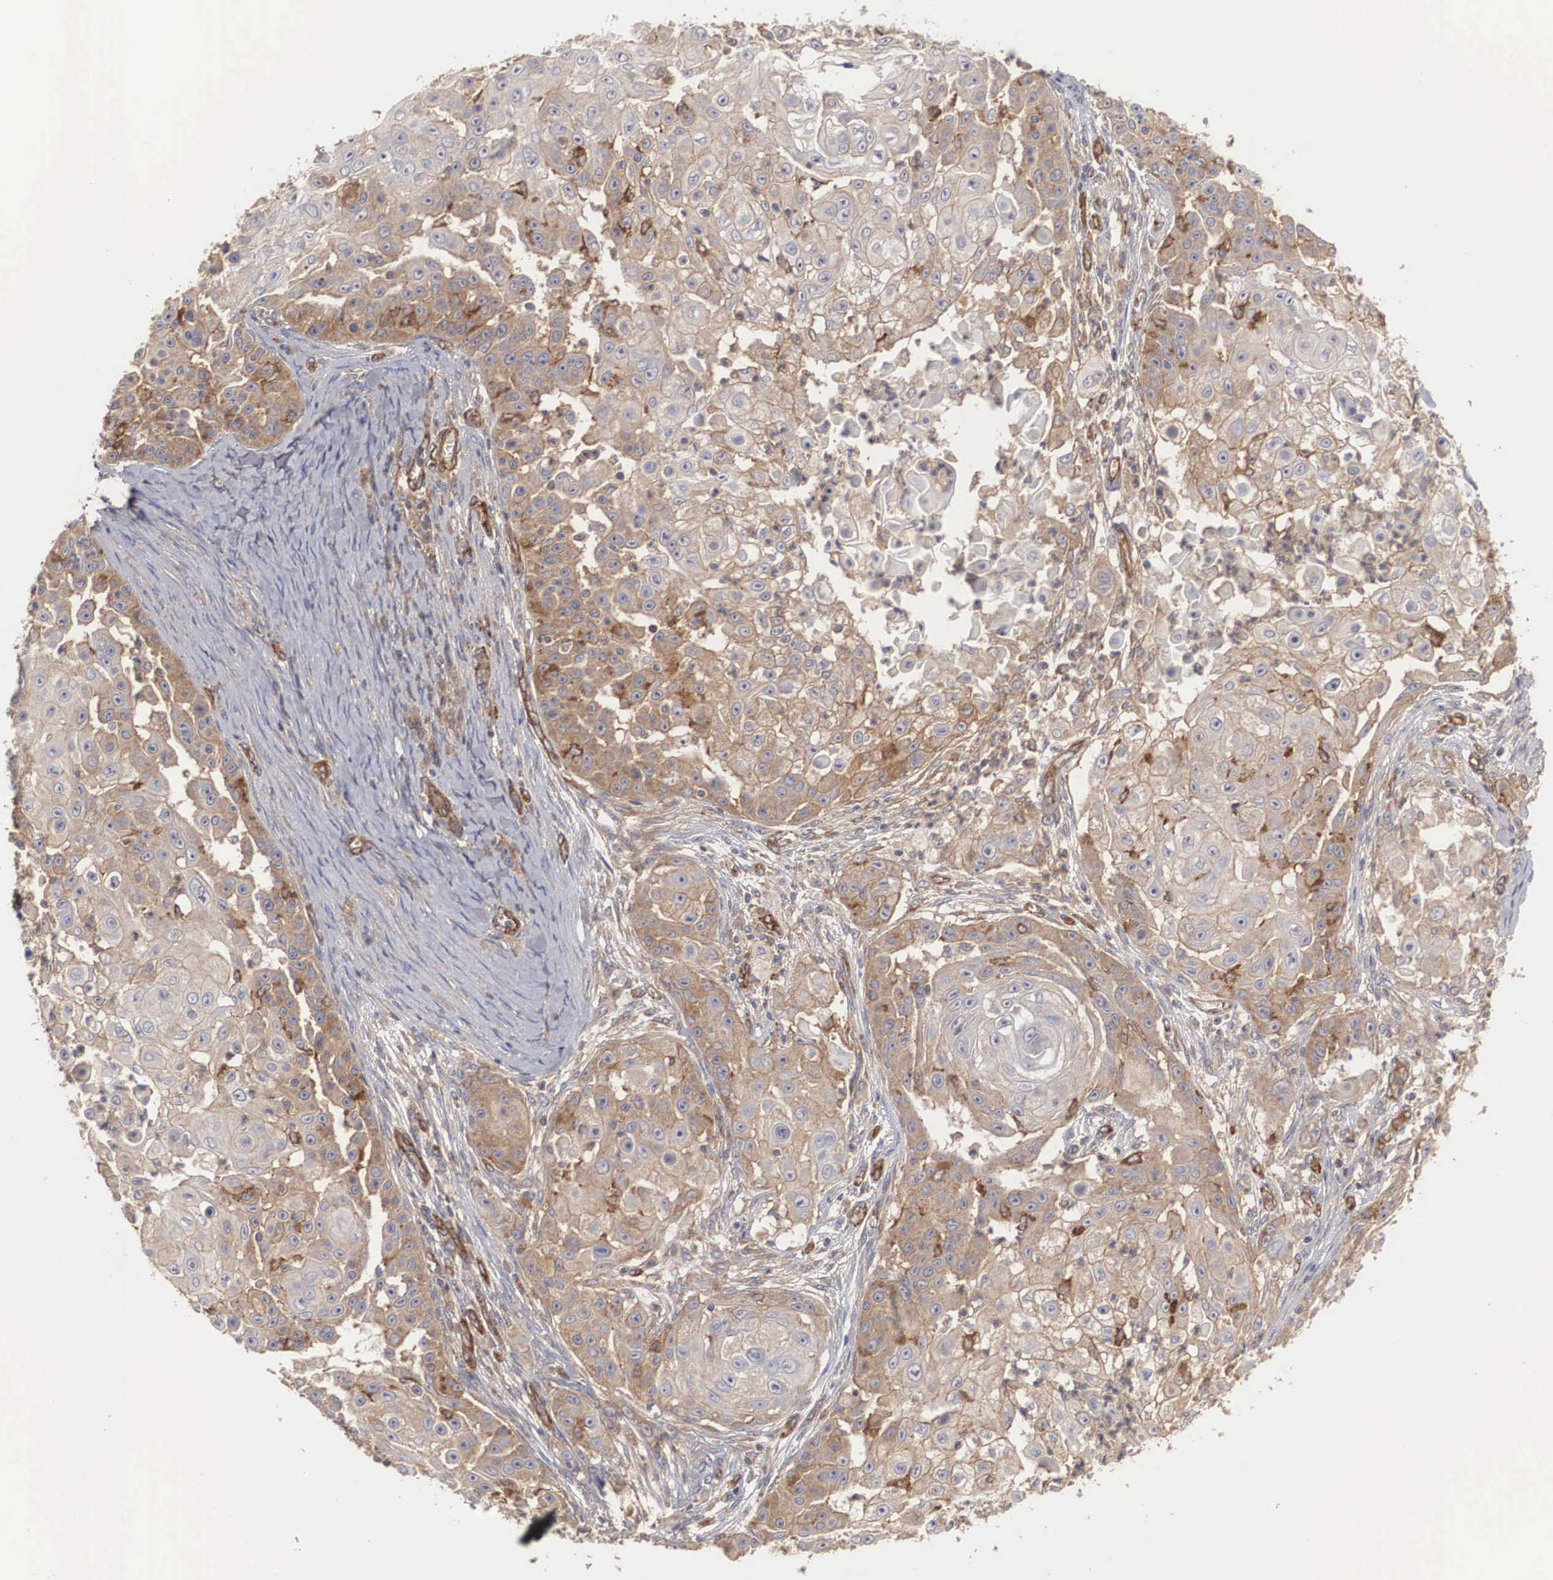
{"staining": {"intensity": "moderate", "quantity": ">75%", "location": "cytoplasmic/membranous"}, "tissue": "skin cancer", "cell_type": "Tumor cells", "image_type": "cancer", "snomed": [{"axis": "morphology", "description": "Squamous cell carcinoma, NOS"}, {"axis": "topography", "description": "Skin"}], "caption": "This histopathology image reveals IHC staining of human skin squamous cell carcinoma, with medium moderate cytoplasmic/membranous positivity in about >75% of tumor cells.", "gene": "ARMCX4", "patient": {"sex": "female", "age": 57}}